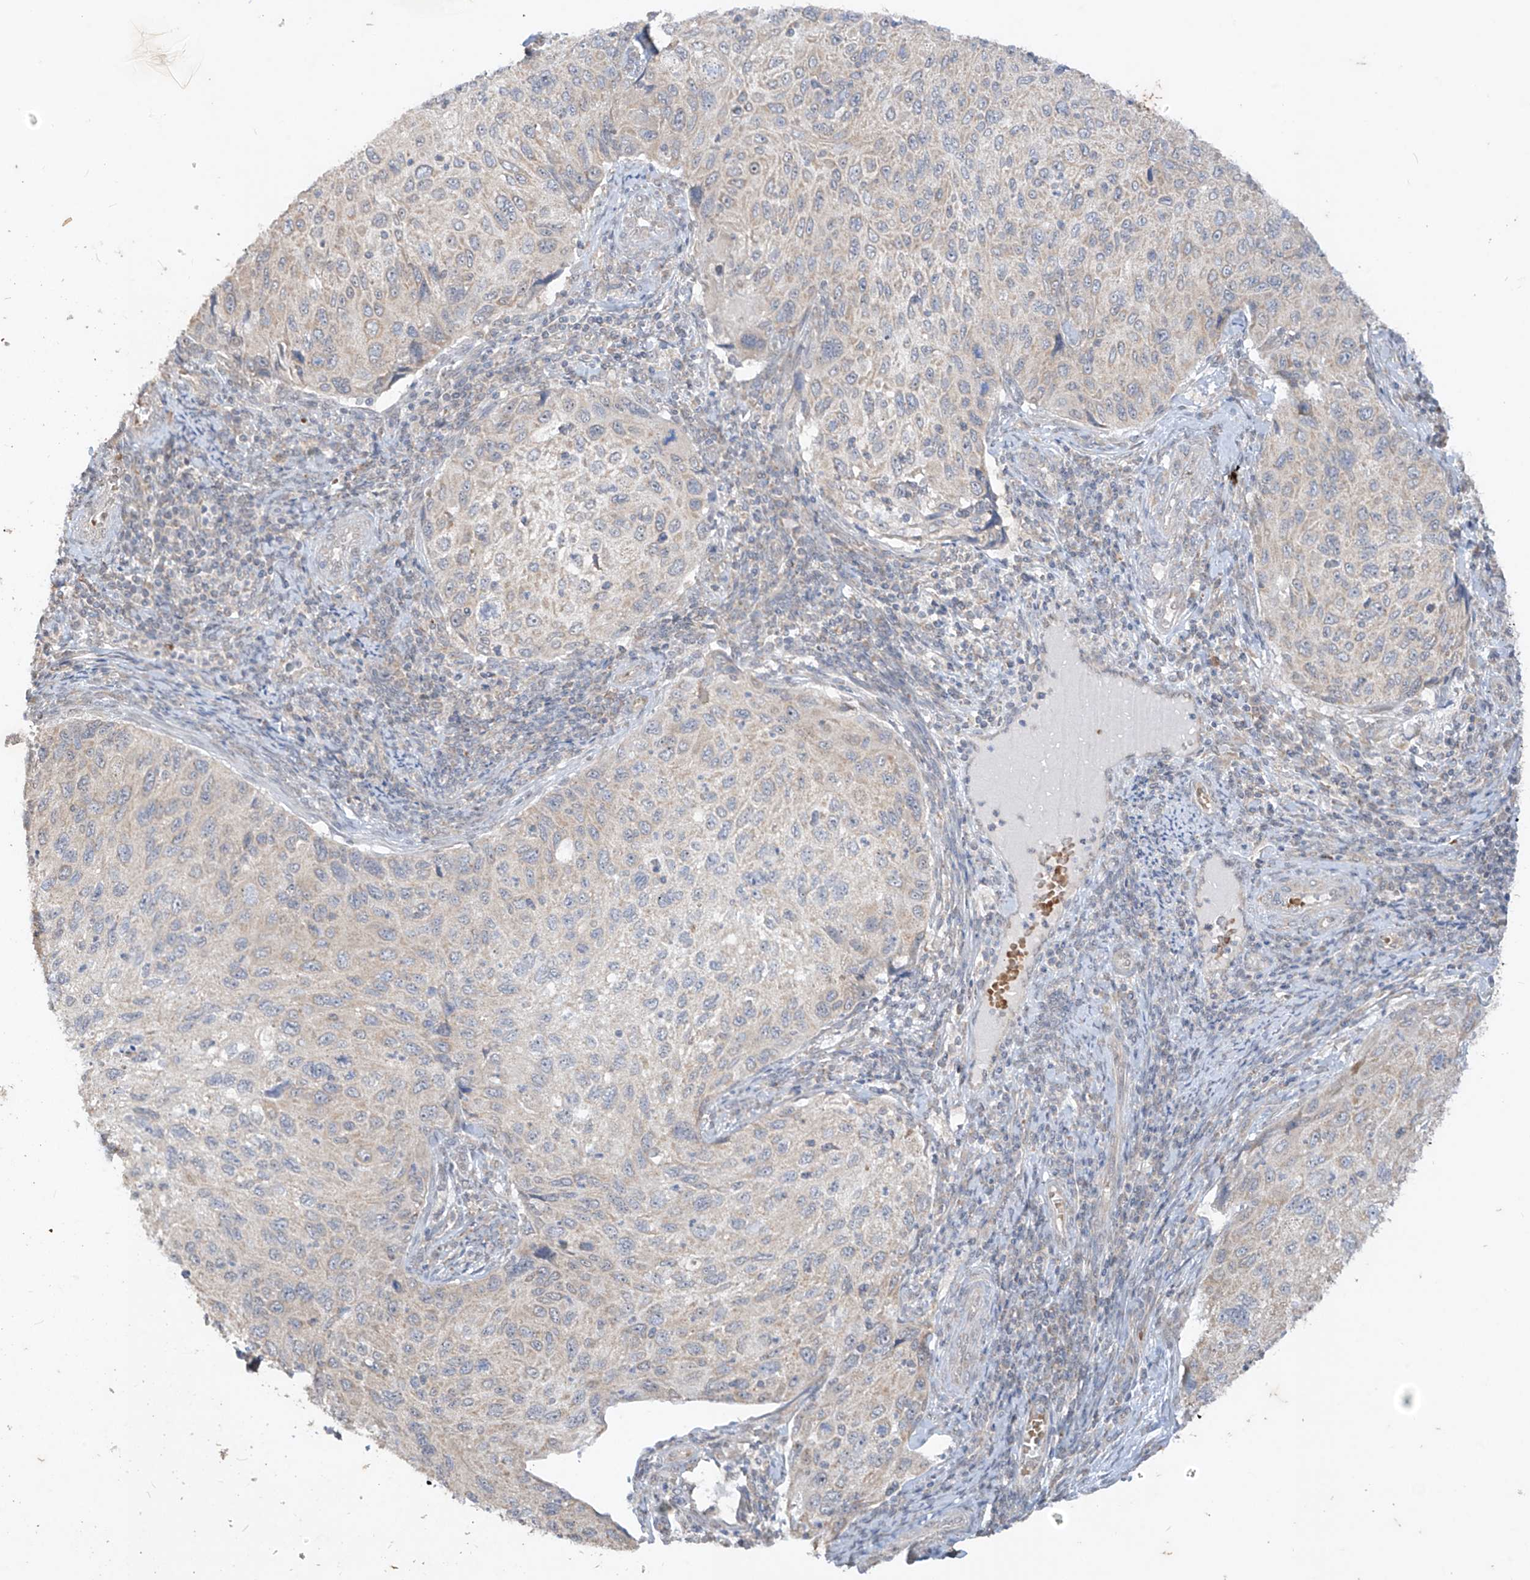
{"staining": {"intensity": "weak", "quantity": "<25%", "location": "cytoplasmic/membranous"}, "tissue": "cervical cancer", "cell_type": "Tumor cells", "image_type": "cancer", "snomed": [{"axis": "morphology", "description": "Squamous cell carcinoma, NOS"}, {"axis": "topography", "description": "Cervix"}], "caption": "Cervical squamous cell carcinoma stained for a protein using immunohistochemistry (IHC) displays no positivity tumor cells.", "gene": "MTUS2", "patient": {"sex": "female", "age": 70}}